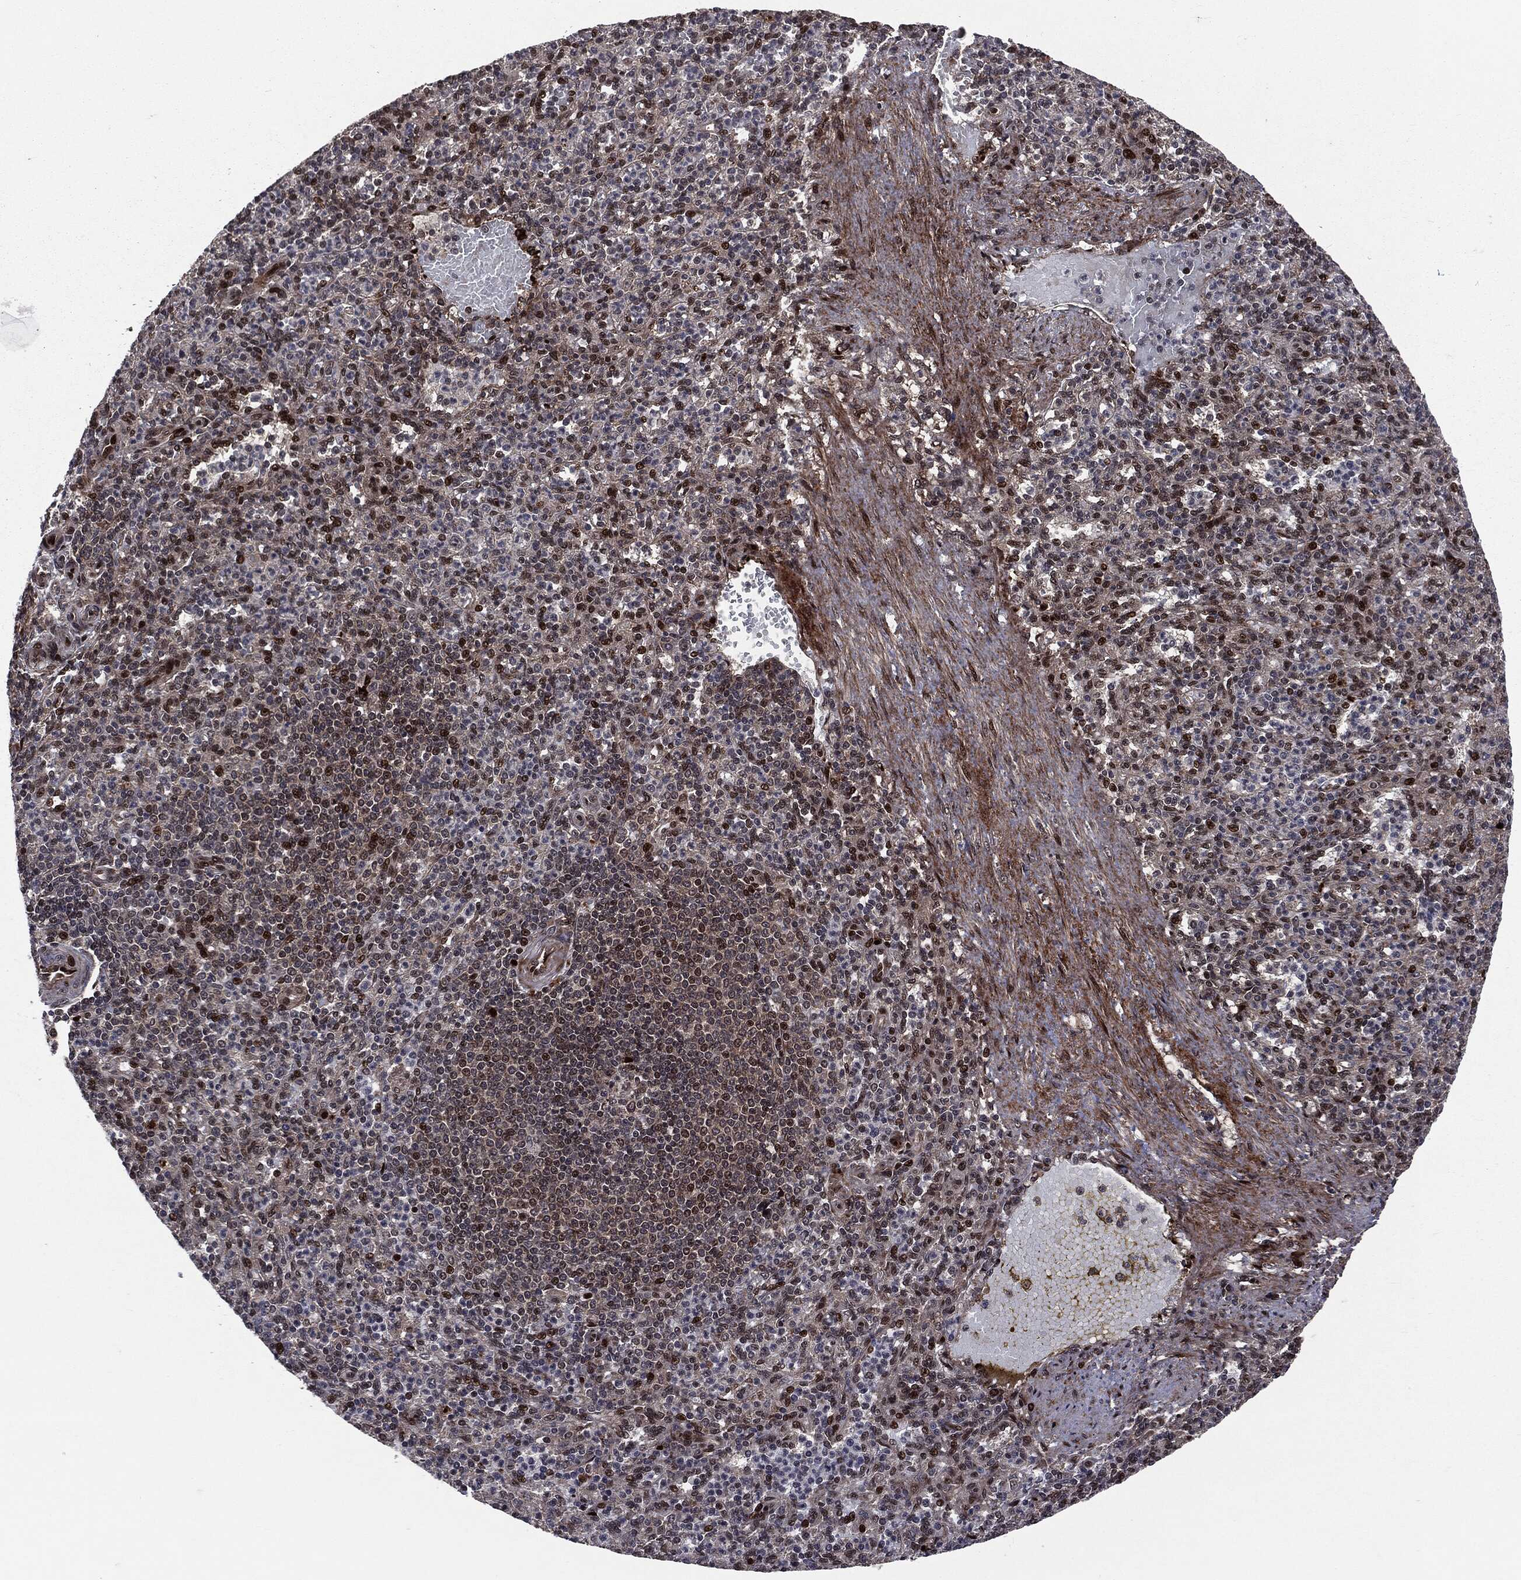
{"staining": {"intensity": "strong", "quantity": "<25%", "location": "nuclear"}, "tissue": "spleen", "cell_type": "Cells in red pulp", "image_type": "normal", "snomed": [{"axis": "morphology", "description": "Normal tissue, NOS"}, {"axis": "topography", "description": "Spleen"}], "caption": "The photomicrograph demonstrates staining of normal spleen, revealing strong nuclear protein positivity (brown color) within cells in red pulp.", "gene": "SMAD4", "patient": {"sex": "female", "age": 74}}